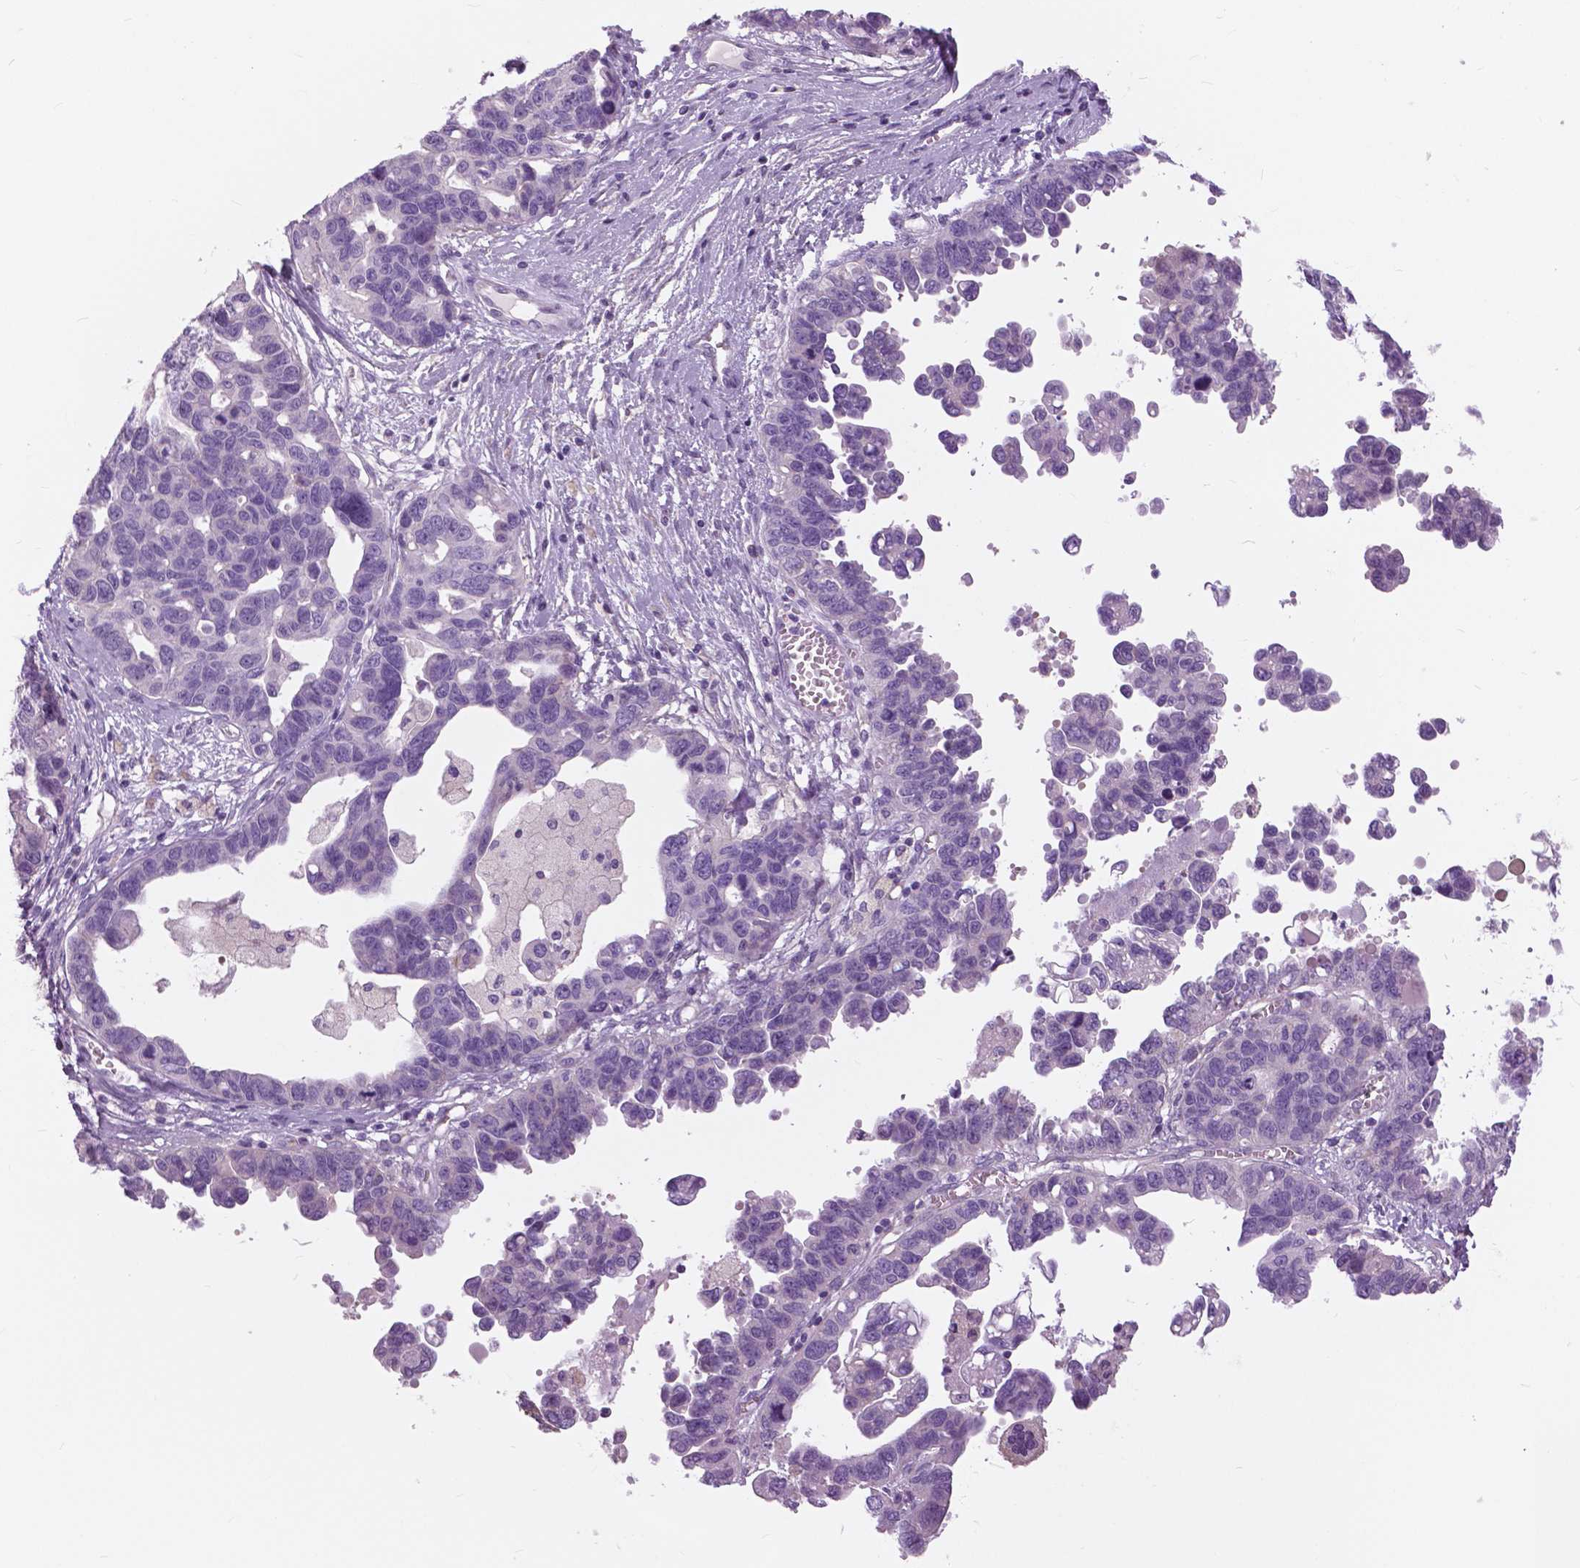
{"staining": {"intensity": "negative", "quantity": "none", "location": "none"}, "tissue": "ovarian cancer", "cell_type": "Tumor cells", "image_type": "cancer", "snomed": [{"axis": "morphology", "description": "Cystadenocarcinoma, serous, NOS"}, {"axis": "topography", "description": "Ovary"}], "caption": "The image reveals no staining of tumor cells in ovarian cancer.", "gene": "SERPINI1", "patient": {"sex": "female", "age": 69}}